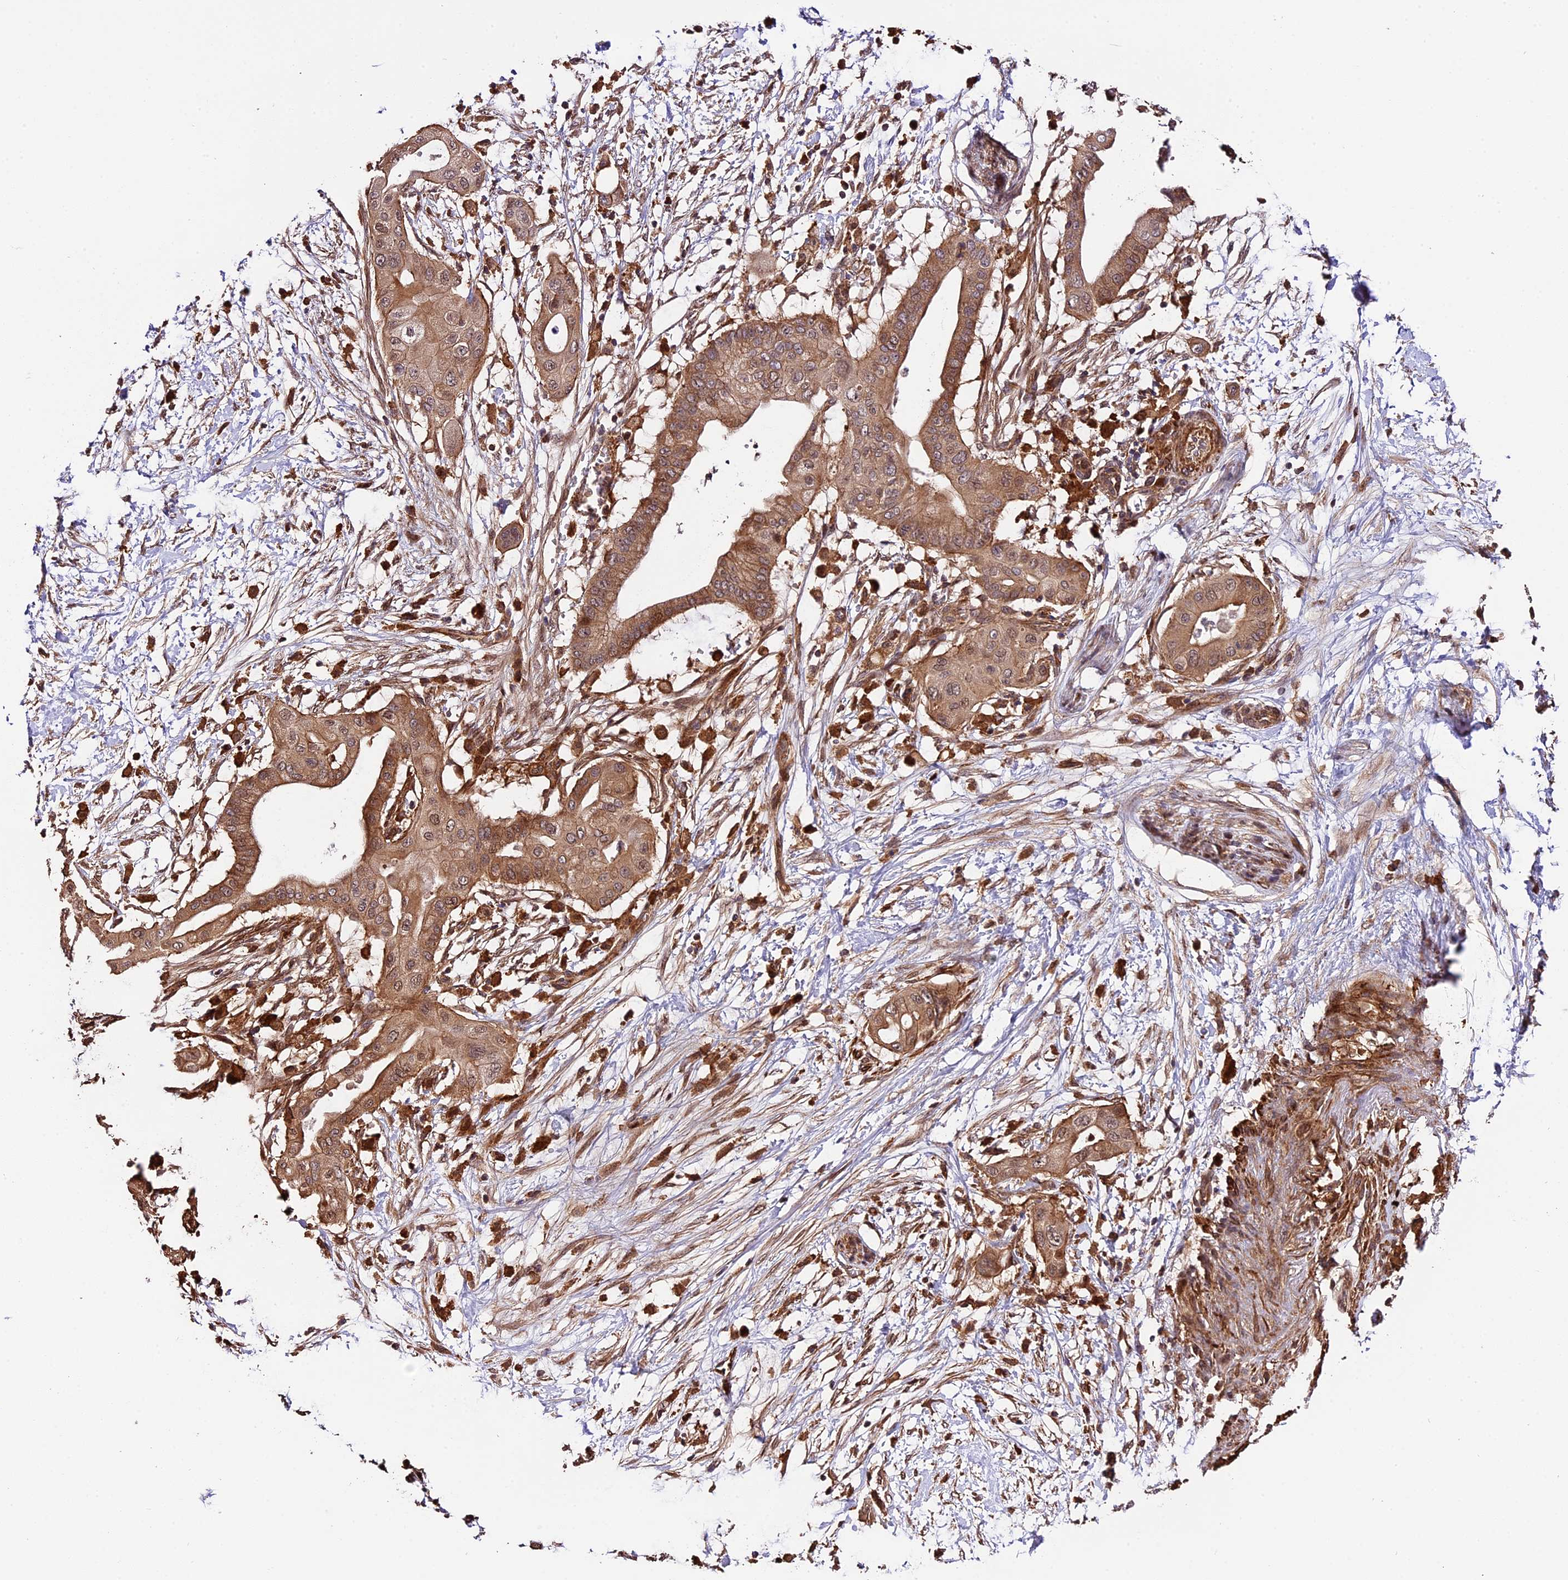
{"staining": {"intensity": "moderate", "quantity": ">75%", "location": "cytoplasmic/membranous"}, "tissue": "pancreatic cancer", "cell_type": "Tumor cells", "image_type": "cancer", "snomed": [{"axis": "morphology", "description": "Adenocarcinoma, NOS"}, {"axis": "topography", "description": "Pancreas"}], "caption": "The histopathology image demonstrates immunohistochemical staining of pancreatic cancer. There is moderate cytoplasmic/membranous expression is appreciated in about >75% of tumor cells. The staining was performed using DAB (3,3'-diaminobenzidine) to visualize the protein expression in brown, while the nuclei were stained in blue with hematoxylin (Magnification: 20x).", "gene": "HERPUD1", "patient": {"sex": "male", "age": 68}}